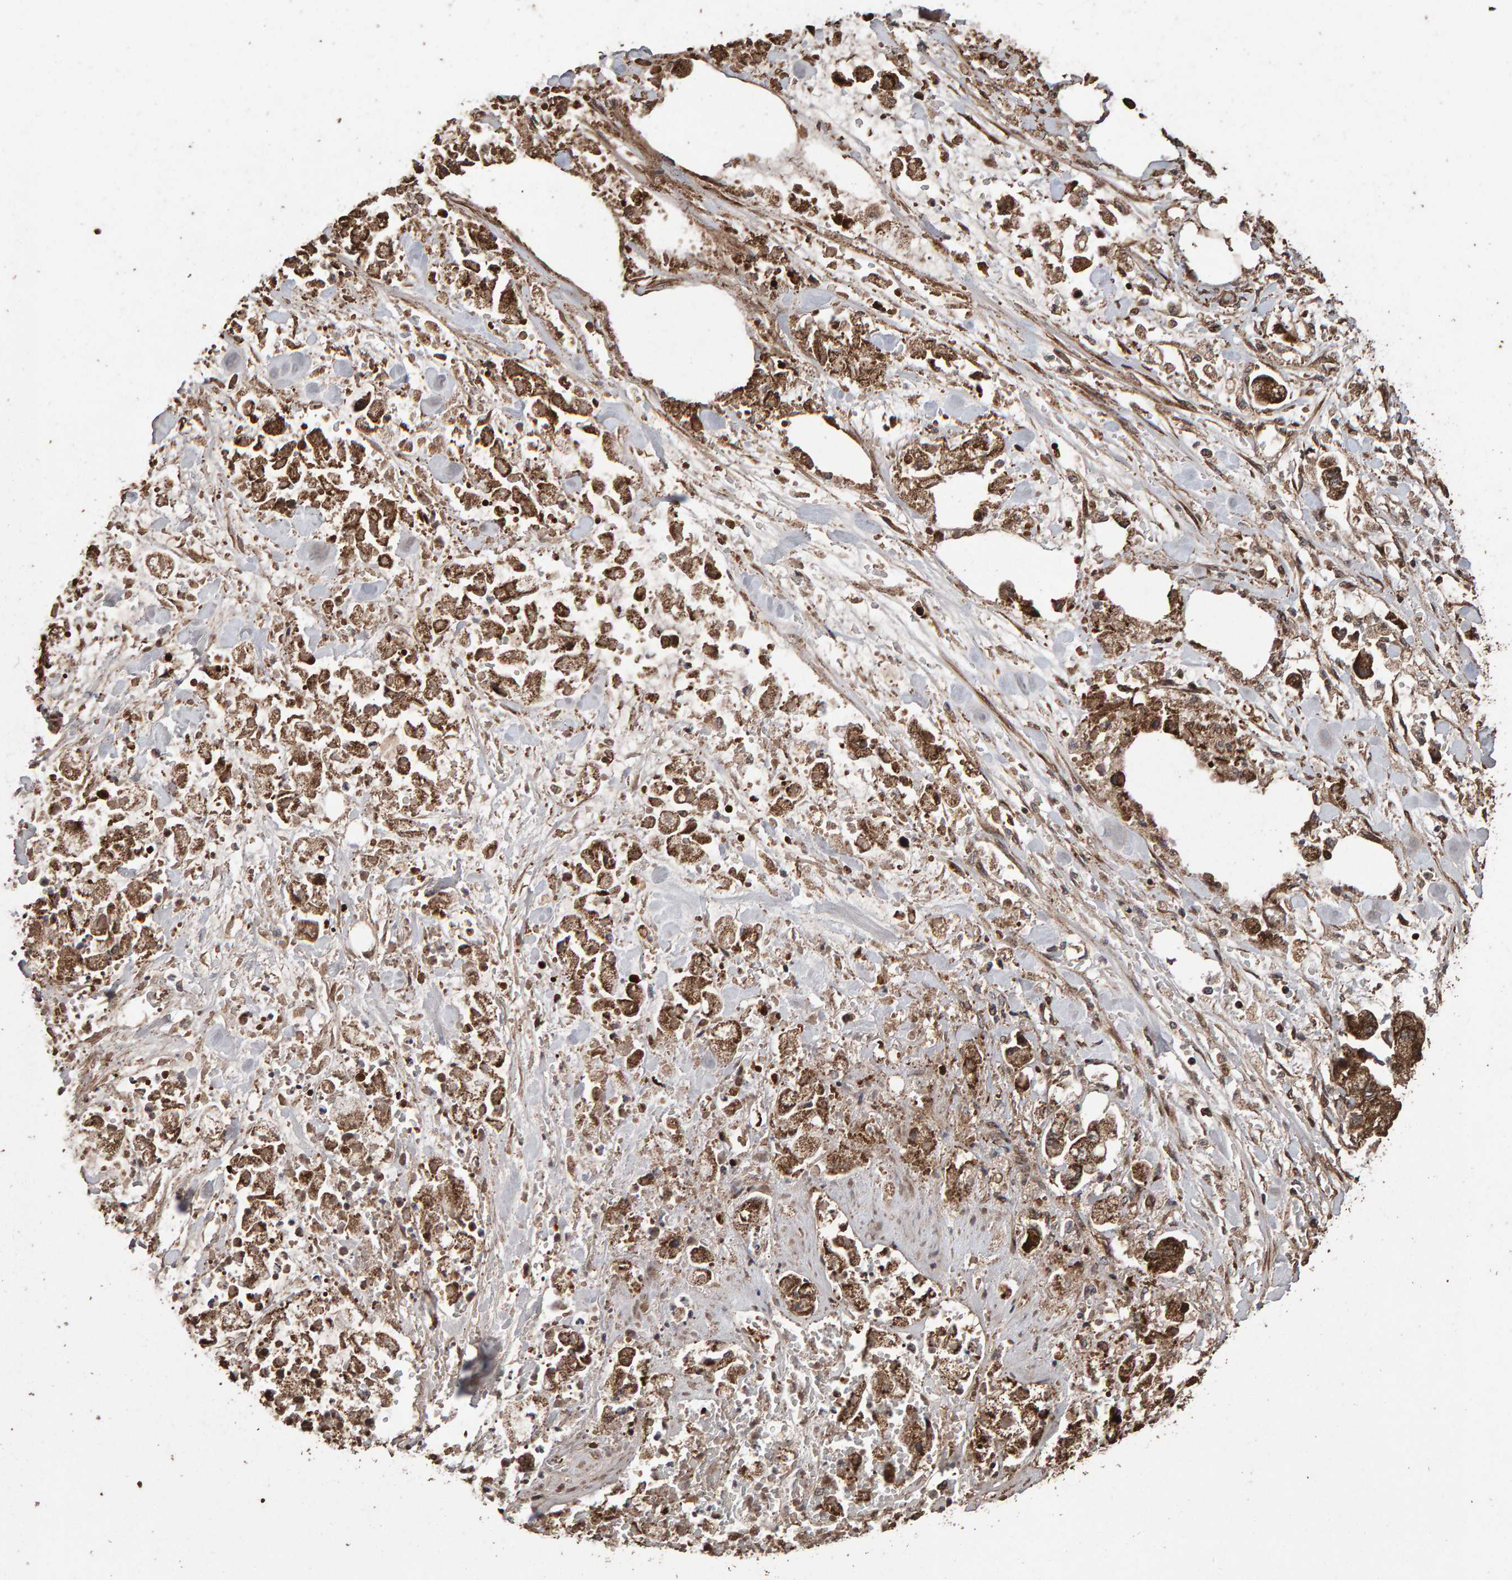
{"staining": {"intensity": "moderate", "quantity": ">75%", "location": "cytoplasmic/membranous"}, "tissue": "stomach cancer", "cell_type": "Tumor cells", "image_type": "cancer", "snomed": [{"axis": "morphology", "description": "Normal tissue, NOS"}, {"axis": "morphology", "description": "Adenocarcinoma, NOS"}, {"axis": "topography", "description": "Stomach"}], "caption": "An IHC photomicrograph of tumor tissue is shown. Protein staining in brown labels moderate cytoplasmic/membranous positivity in adenocarcinoma (stomach) within tumor cells.", "gene": "OSBP2", "patient": {"sex": "male", "age": 62}}